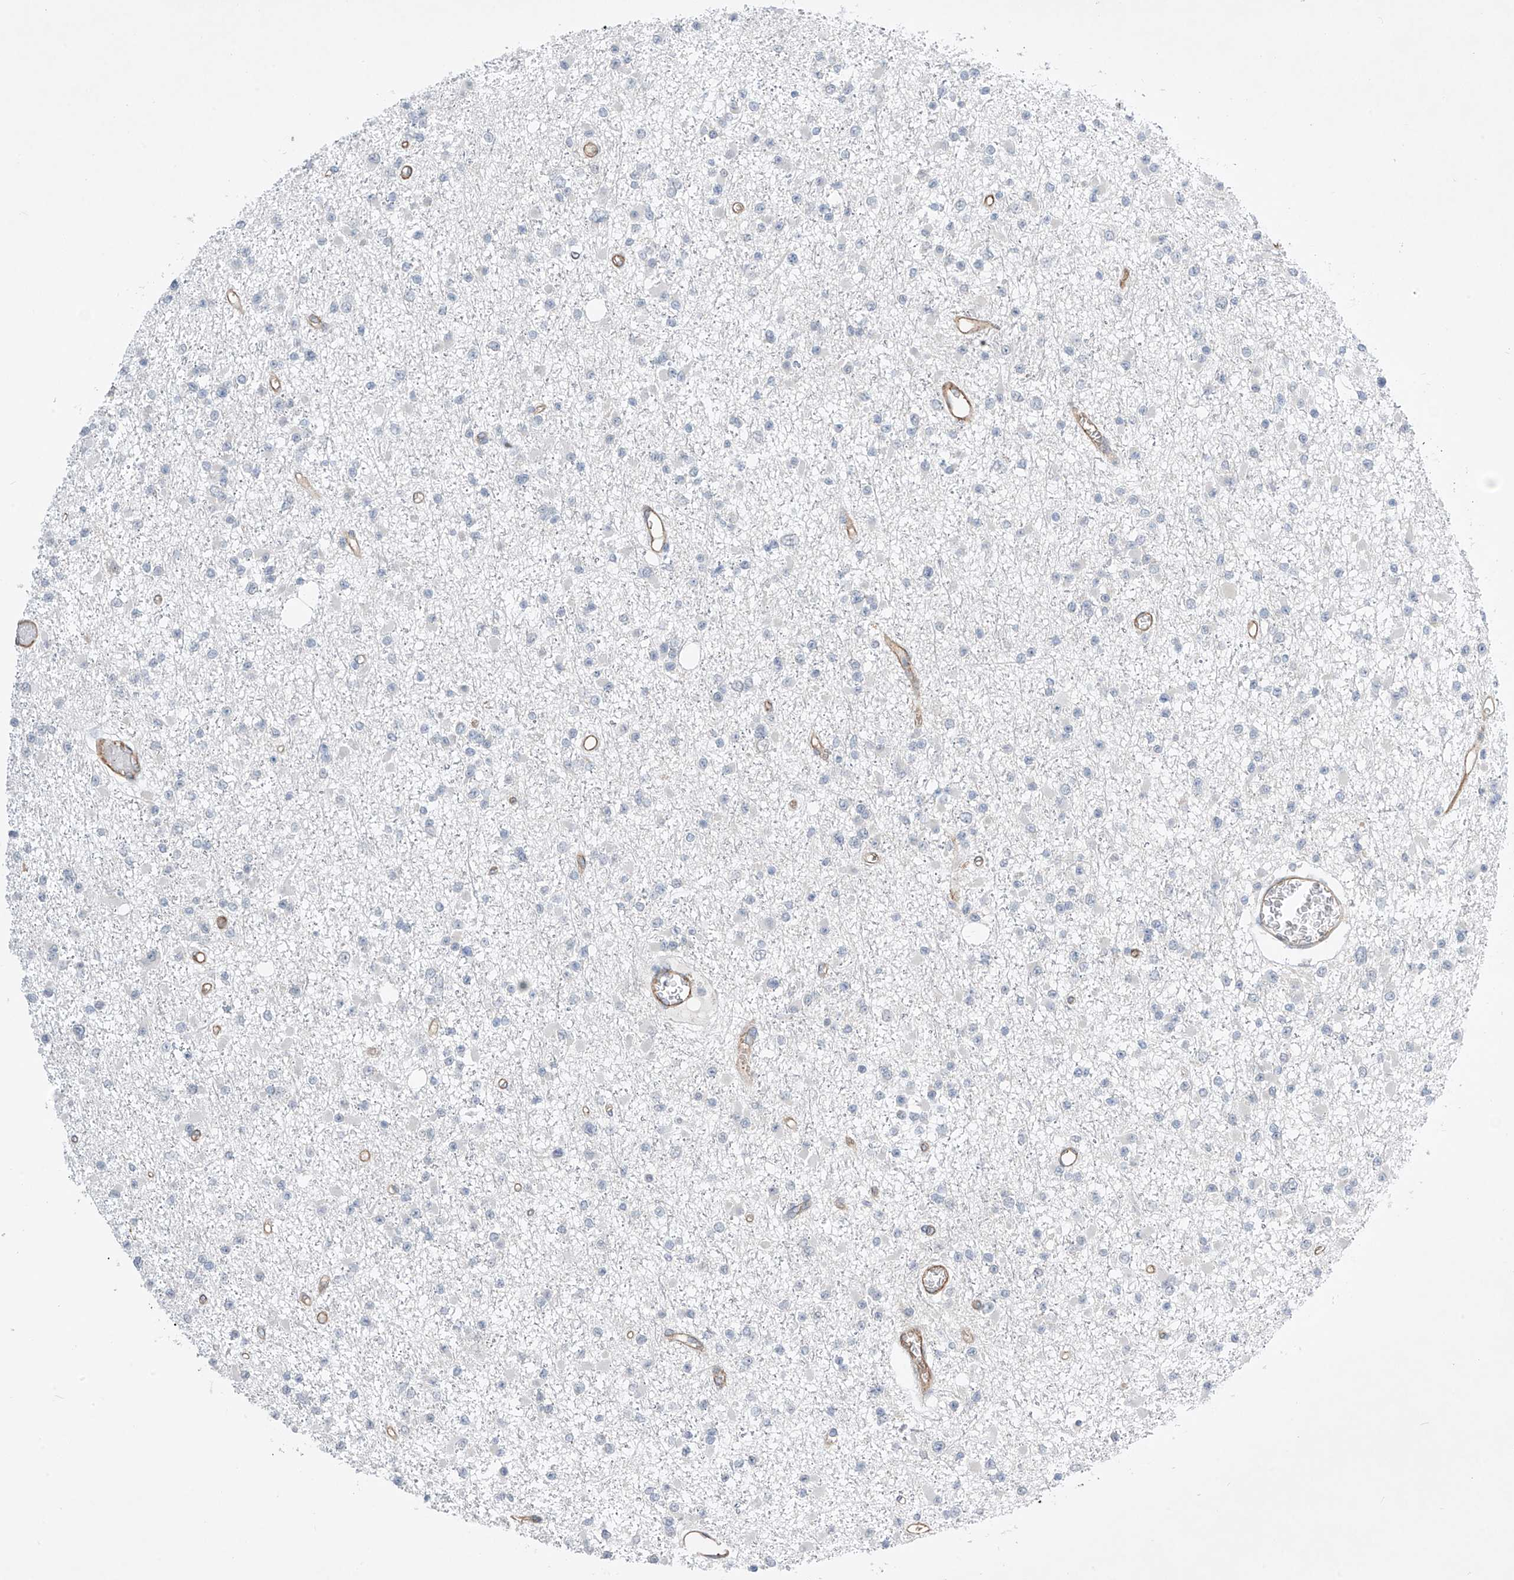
{"staining": {"intensity": "negative", "quantity": "none", "location": "none"}, "tissue": "glioma", "cell_type": "Tumor cells", "image_type": "cancer", "snomed": [{"axis": "morphology", "description": "Glioma, malignant, Low grade"}, {"axis": "topography", "description": "Brain"}], "caption": "An immunohistochemistry micrograph of glioma is shown. There is no staining in tumor cells of glioma.", "gene": "ABLIM2", "patient": {"sex": "female", "age": 22}}